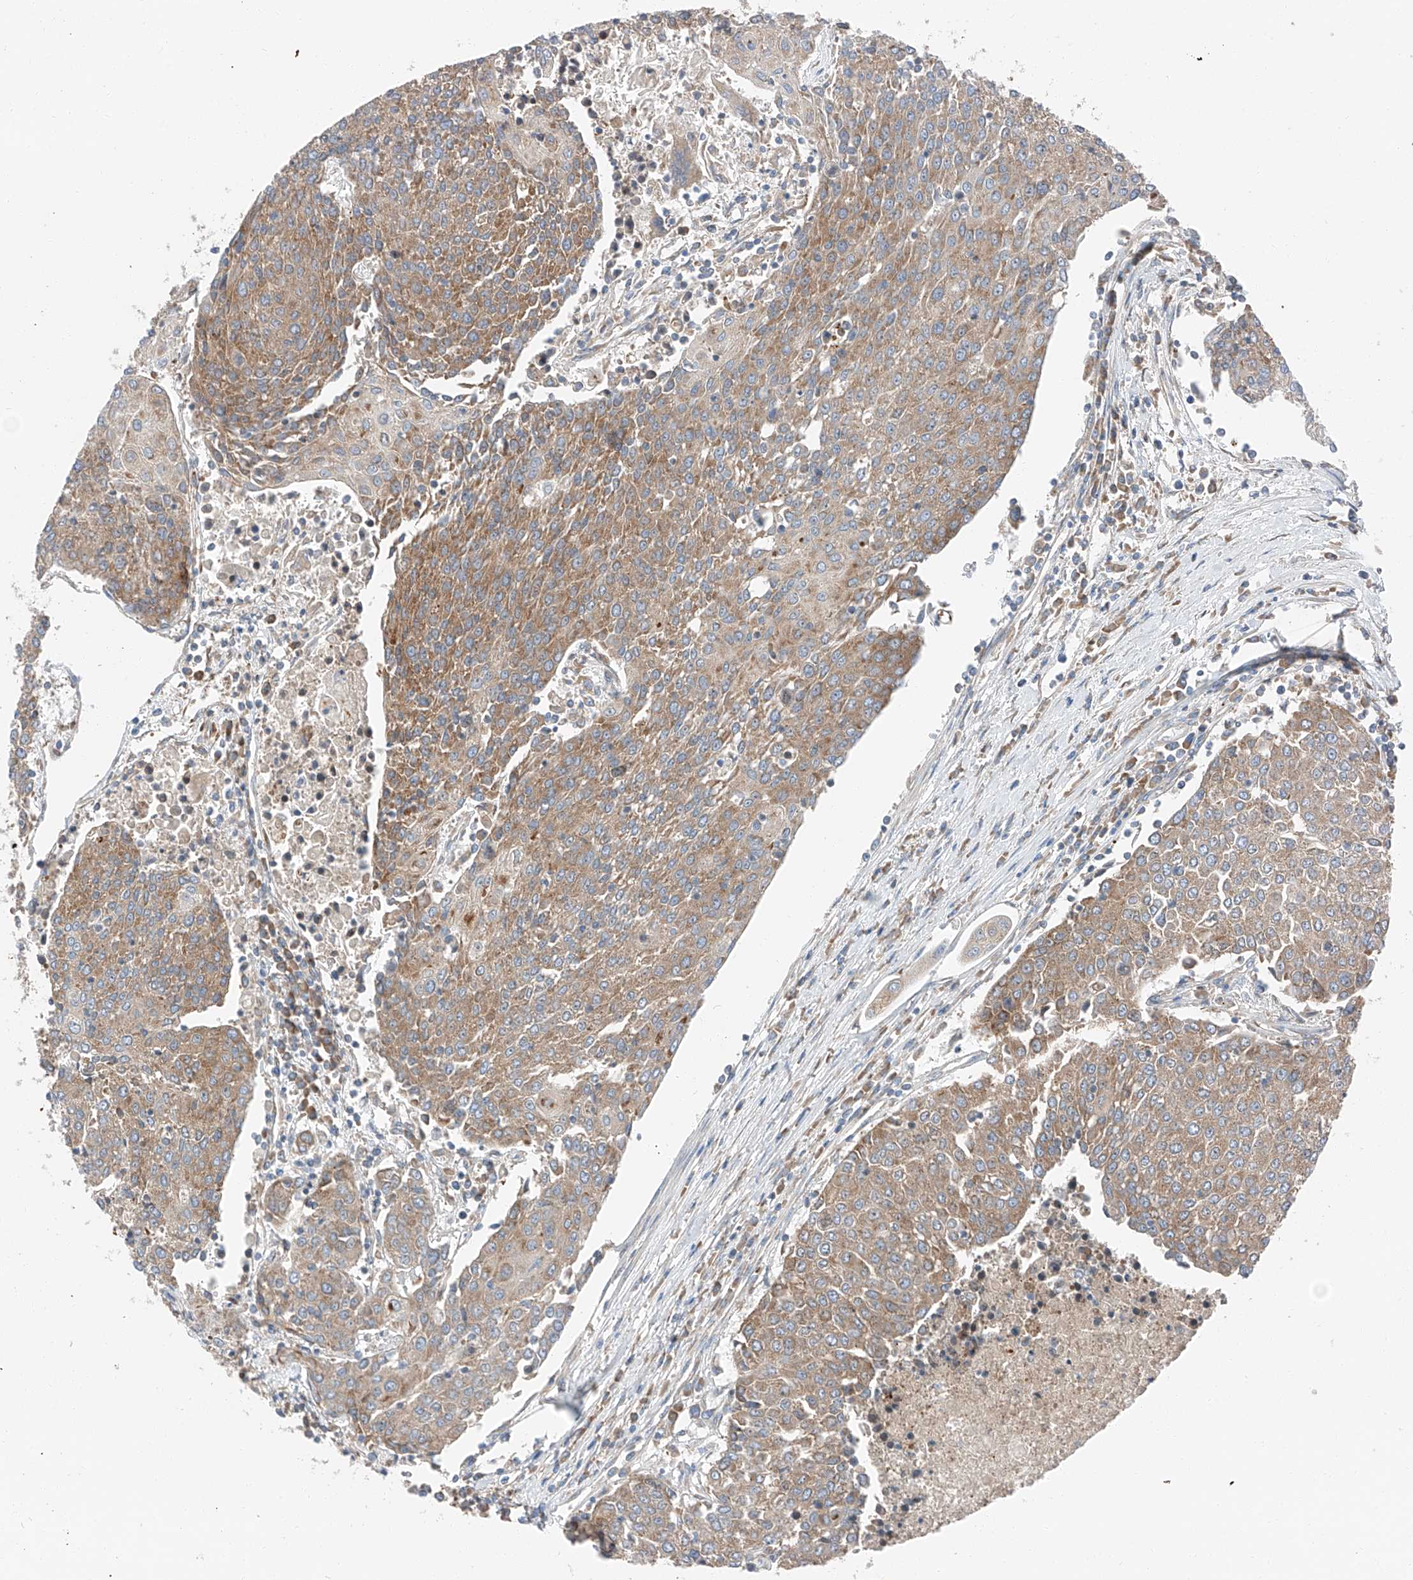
{"staining": {"intensity": "moderate", "quantity": ">75%", "location": "cytoplasmic/membranous"}, "tissue": "urothelial cancer", "cell_type": "Tumor cells", "image_type": "cancer", "snomed": [{"axis": "morphology", "description": "Urothelial carcinoma, High grade"}, {"axis": "topography", "description": "Urinary bladder"}], "caption": "A brown stain highlights moderate cytoplasmic/membranous staining of a protein in human urothelial carcinoma (high-grade) tumor cells. The staining was performed using DAB, with brown indicating positive protein expression. Nuclei are stained blue with hematoxylin.", "gene": "ZC3H15", "patient": {"sex": "female", "age": 85}}